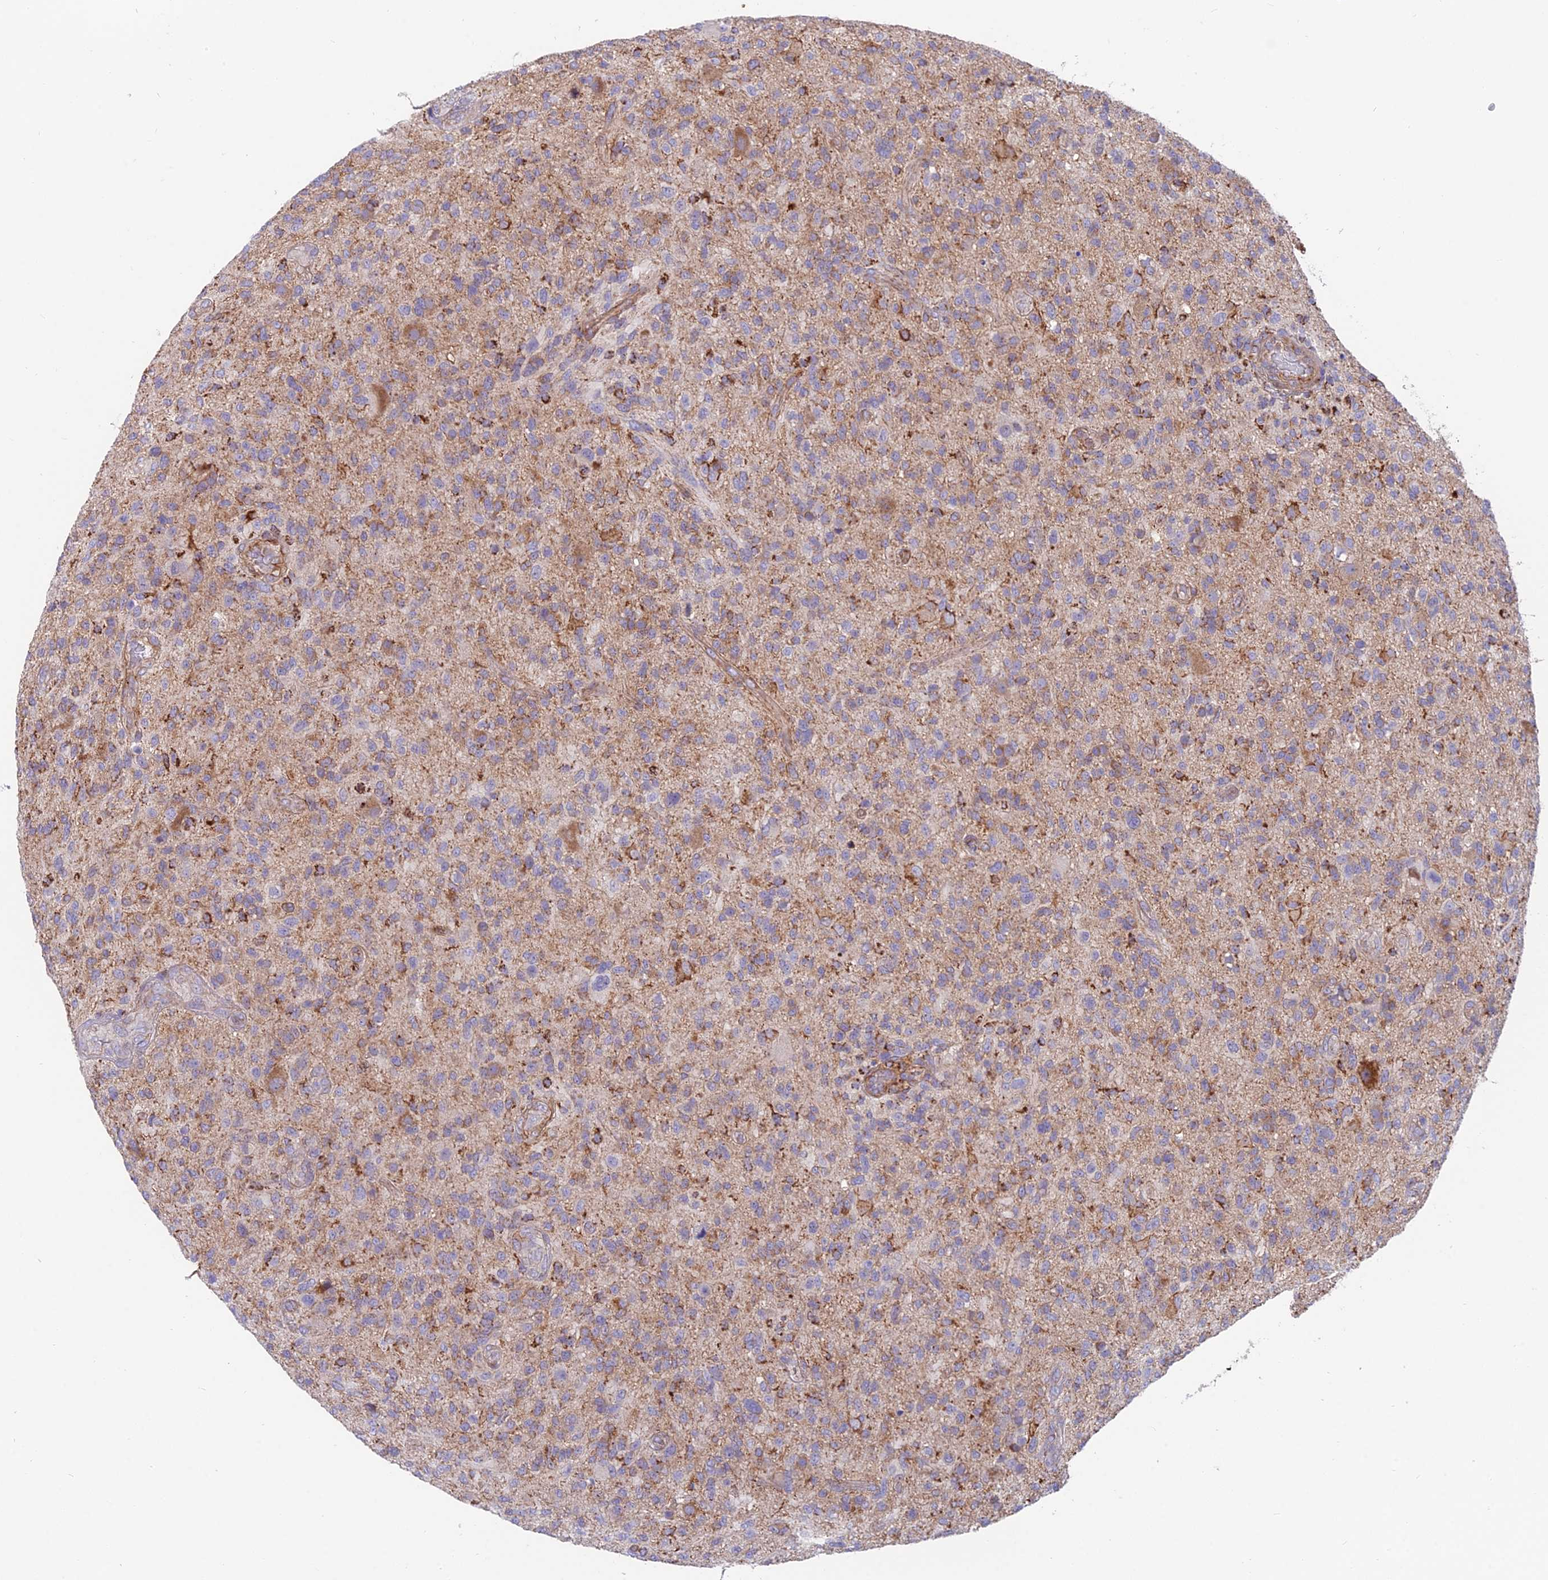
{"staining": {"intensity": "strong", "quantity": "<25%", "location": "cytoplasmic/membranous"}, "tissue": "glioma", "cell_type": "Tumor cells", "image_type": "cancer", "snomed": [{"axis": "morphology", "description": "Glioma, malignant, High grade"}, {"axis": "topography", "description": "Brain"}], "caption": "Immunohistochemistry (IHC) (DAB) staining of human glioma reveals strong cytoplasmic/membranous protein positivity in about <25% of tumor cells.", "gene": "TIGD6", "patient": {"sex": "male", "age": 47}}